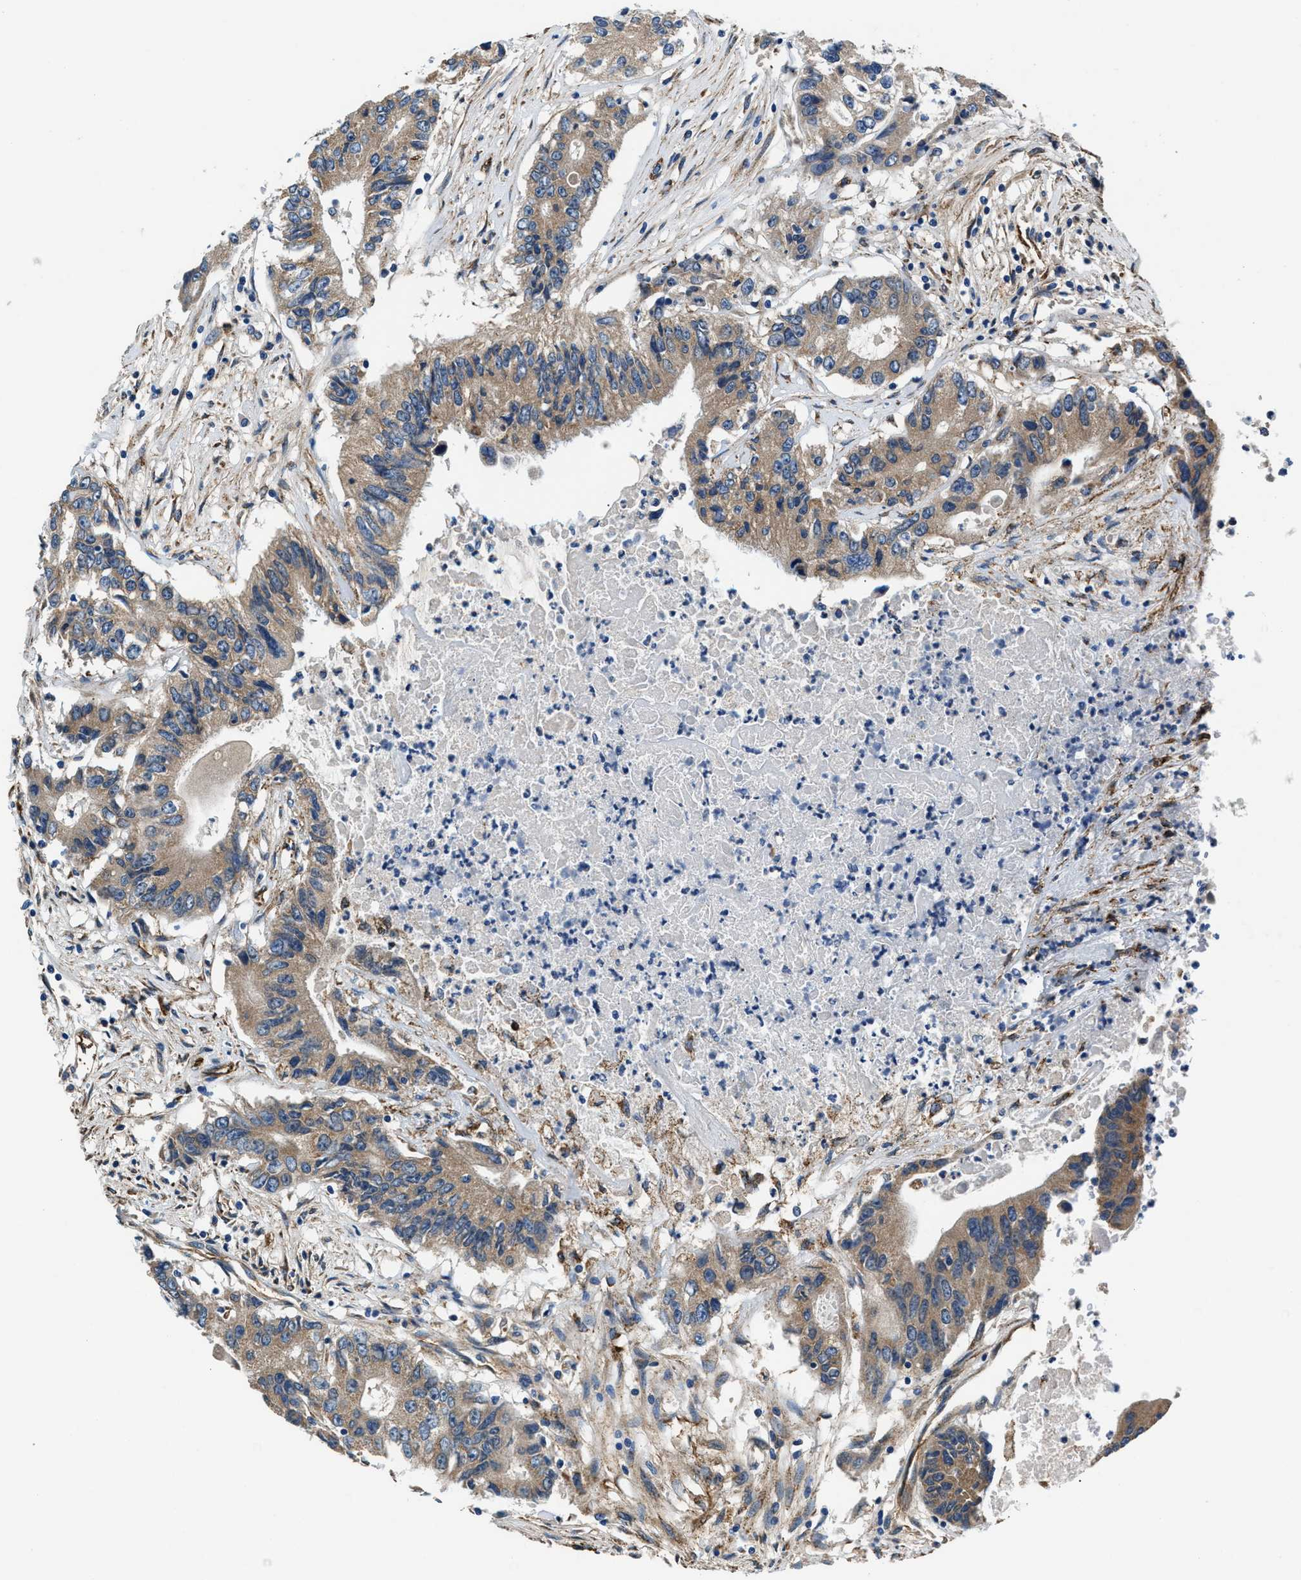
{"staining": {"intensity": "moderate", "quantity": ">75%", "location": "cytoplasmic/membranous"}, "tissue": "colorectal cancer", "cell_type": "Tumor cells", "image_type": "cancer", "snomed": [{"axis": "morphology", "description": "Adenocarcinoma, NOS"}, {"axis": "topography", "description": "Colon"}], "caption": "This is a photomicrograph of immunohistochemistry (IHC) staining of colorectal cancer, which shows moderate expression in the cytoplasmic/membranous of tumor cells.", "gene": "PRTFDC1", "patient": {"sex": "female", "age": 77}}